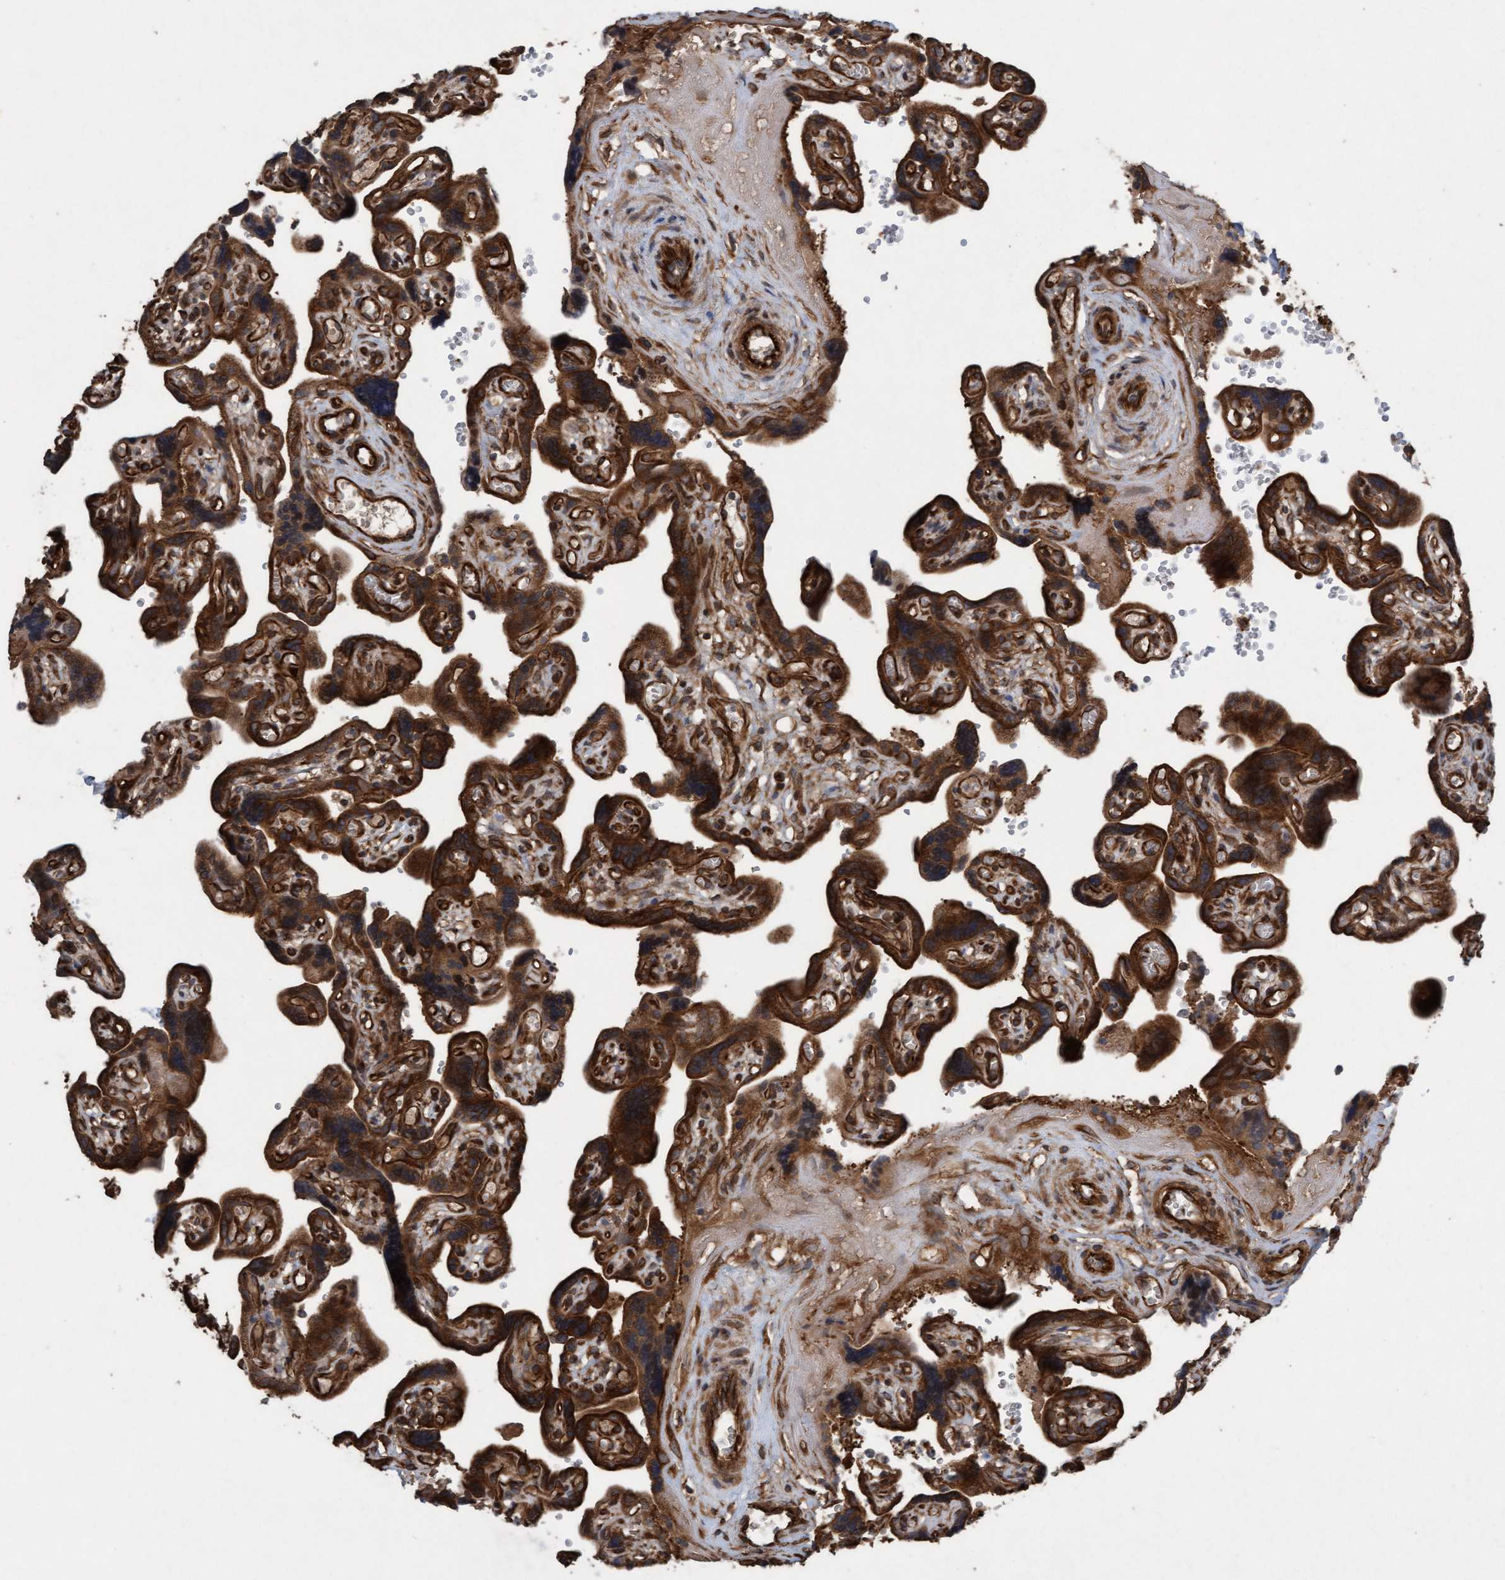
{"staining": {"intensity": "strong", "quantity": ">75%", "location": "cytoplasmic/membranous"}, "tissue": "placenta", "cell_type": "Decidual cells", "image_type": "normal", "snomed": [{"axis": "morphology", "description": "Normal tissue, NOS"}, {"axis": "topography", "description": "Placenta"}], "caption": "The micrograph demonstrates a brown stain indicating the presence of a protein in the cytoplasmic/membranous of decidual cells in placenta.", "gene": "CDC42EP4", "patient": {"sex": "female", "age": 30}}